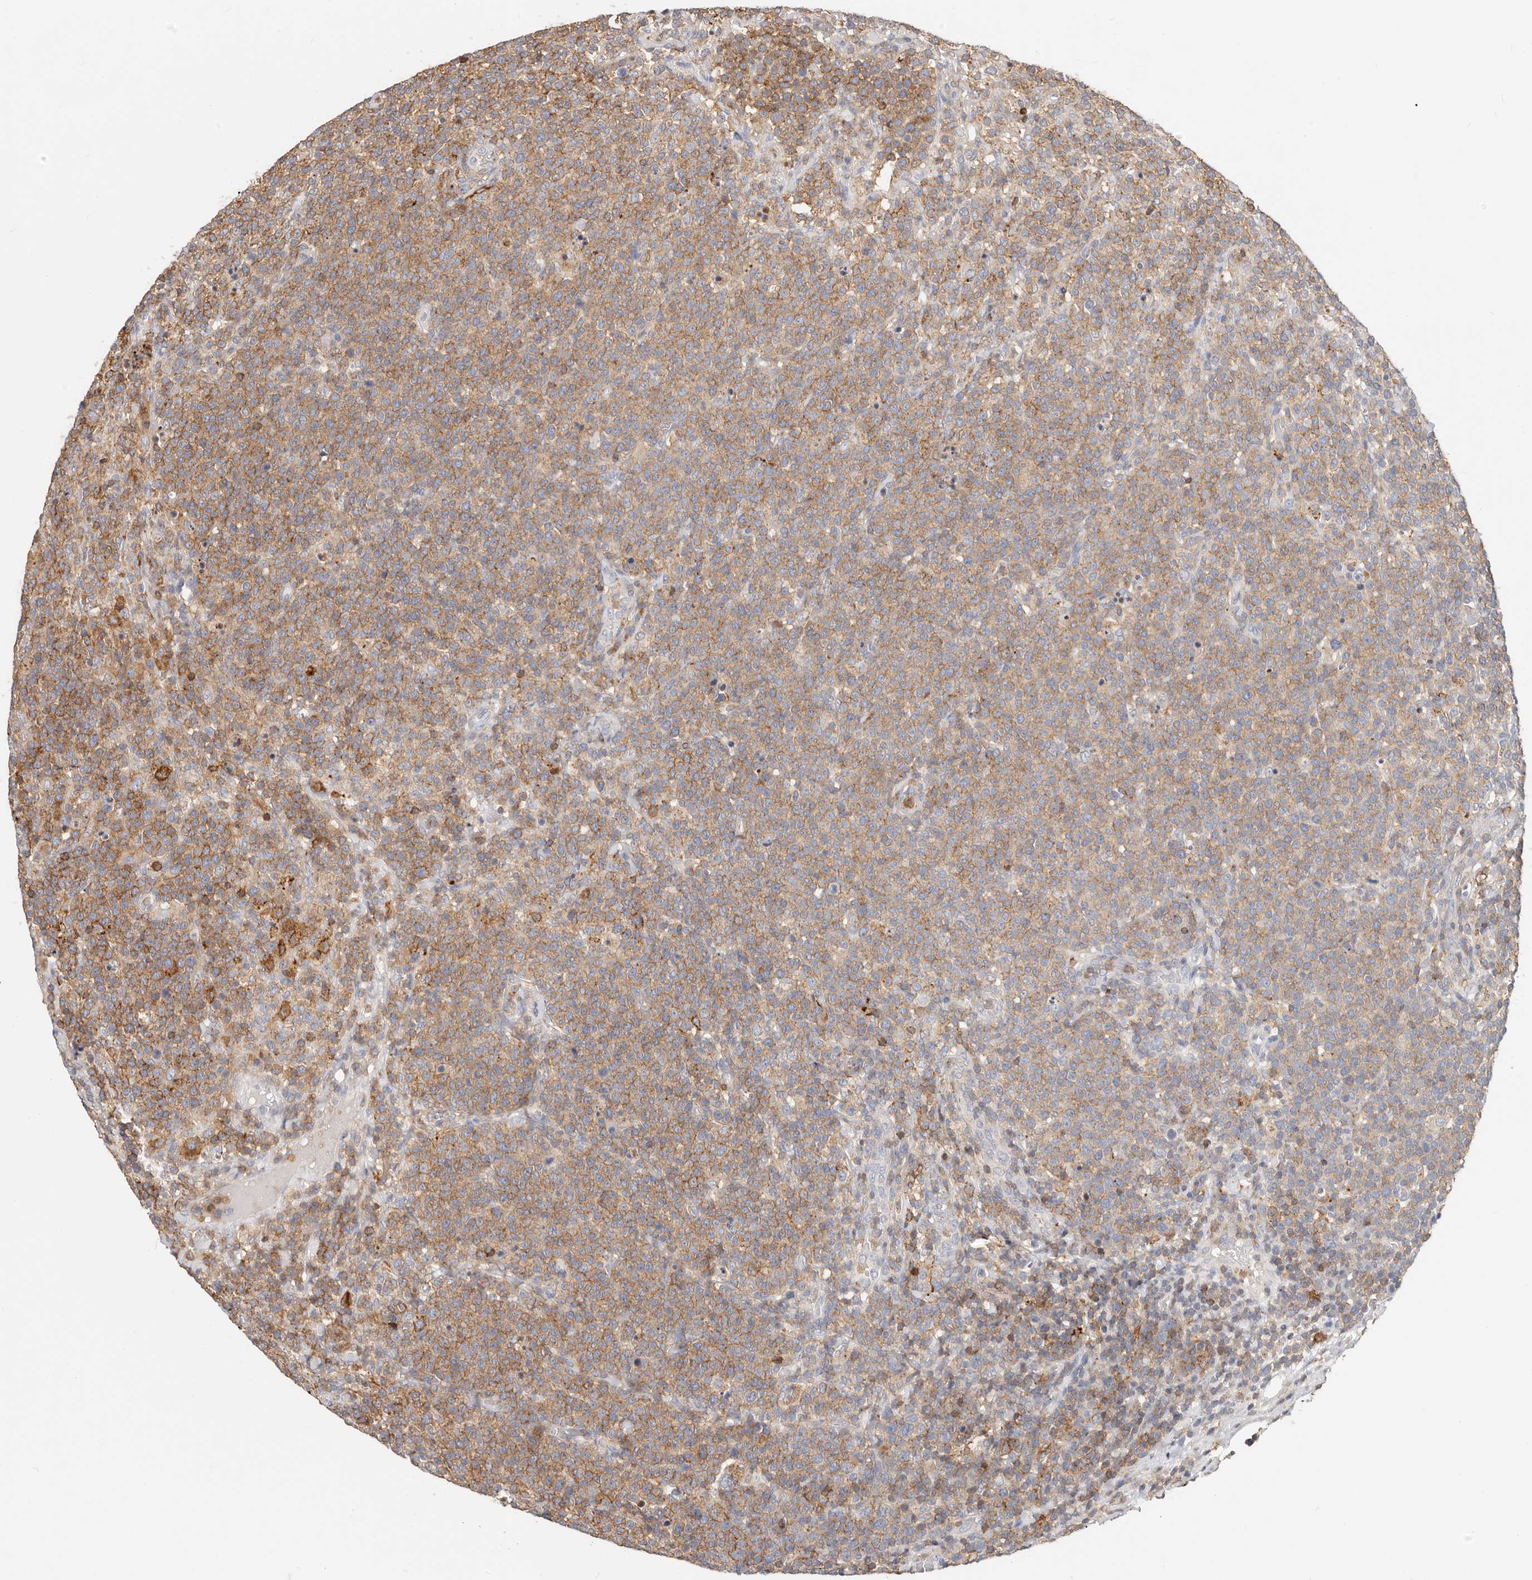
{"staining": {"intensity": "moderate", "quantity": ">75%", "location": "cytoplasmic/membranous"}, "tissue": "lymphoma", "cell_type": "Tumor cells", "image_type": "cancer", "snomed": [{"axis": "morphology", "description": "Malignant lymphoma, non-Hodgkin's type, High grade"}, {"axis": "topography", "description": "Lymph node"}], "caption": "Lymphoma was stained to show a protein in brown. There is medium levels of moderate cytoplasmic/membranous staining in approximately >75% of tumor cells.", "gene": "TMEM63B", "patient": {"sex": "male", "age": 61}}